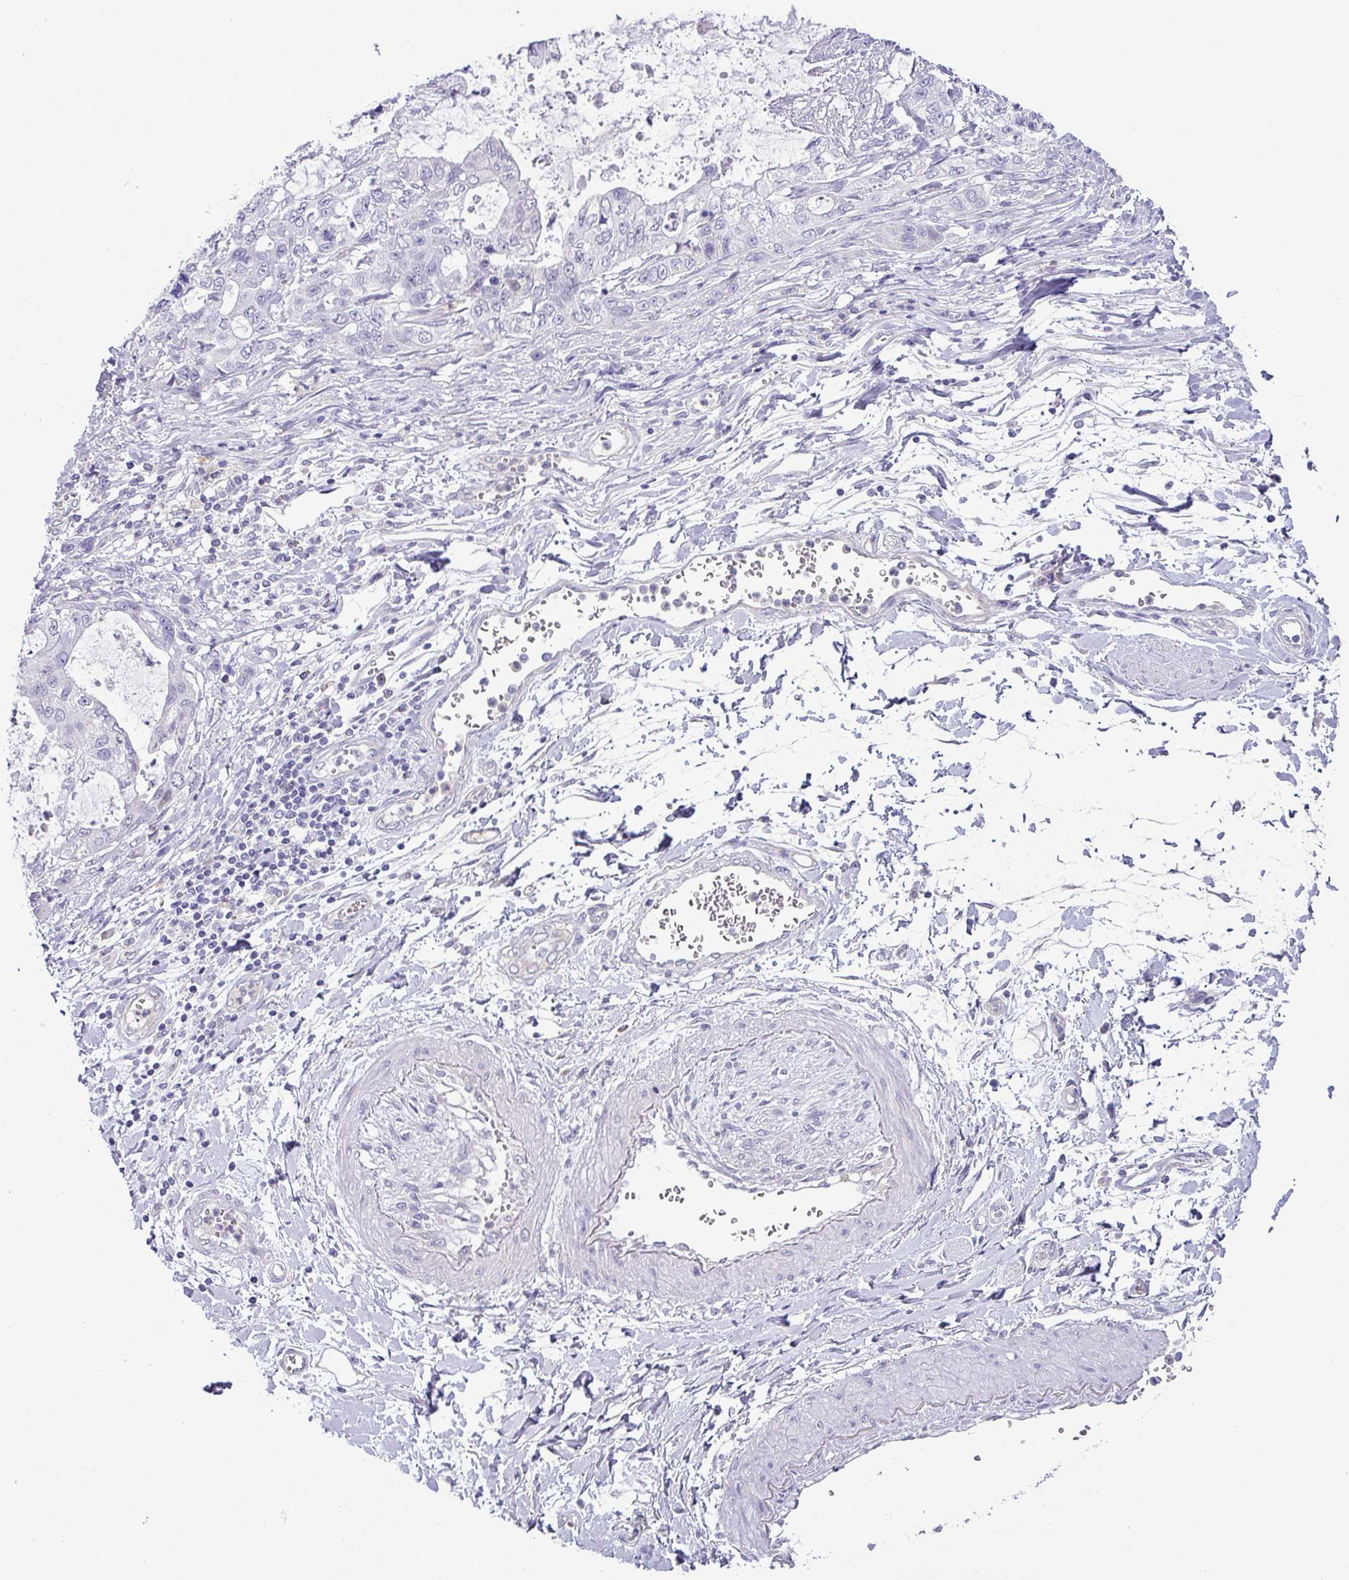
{"staining": {"intensity": "negative", "quantity": "none", "location": "none"}, "tissue": "stomach cancer", "cell_type": "Tumor cells", "image_type": "cancer", "snomed": [{"axis": "morphology", "description": "Adenocarcinoma, NOS"}, {"axis": "topography", "description": "Stomach, upper"}], "caption": "Tumor cells are negative for brown protein staining in adenocarcinoma (stomach).", "gene": "HBEGF", "patient": {"sex": "female", "age": 52}}